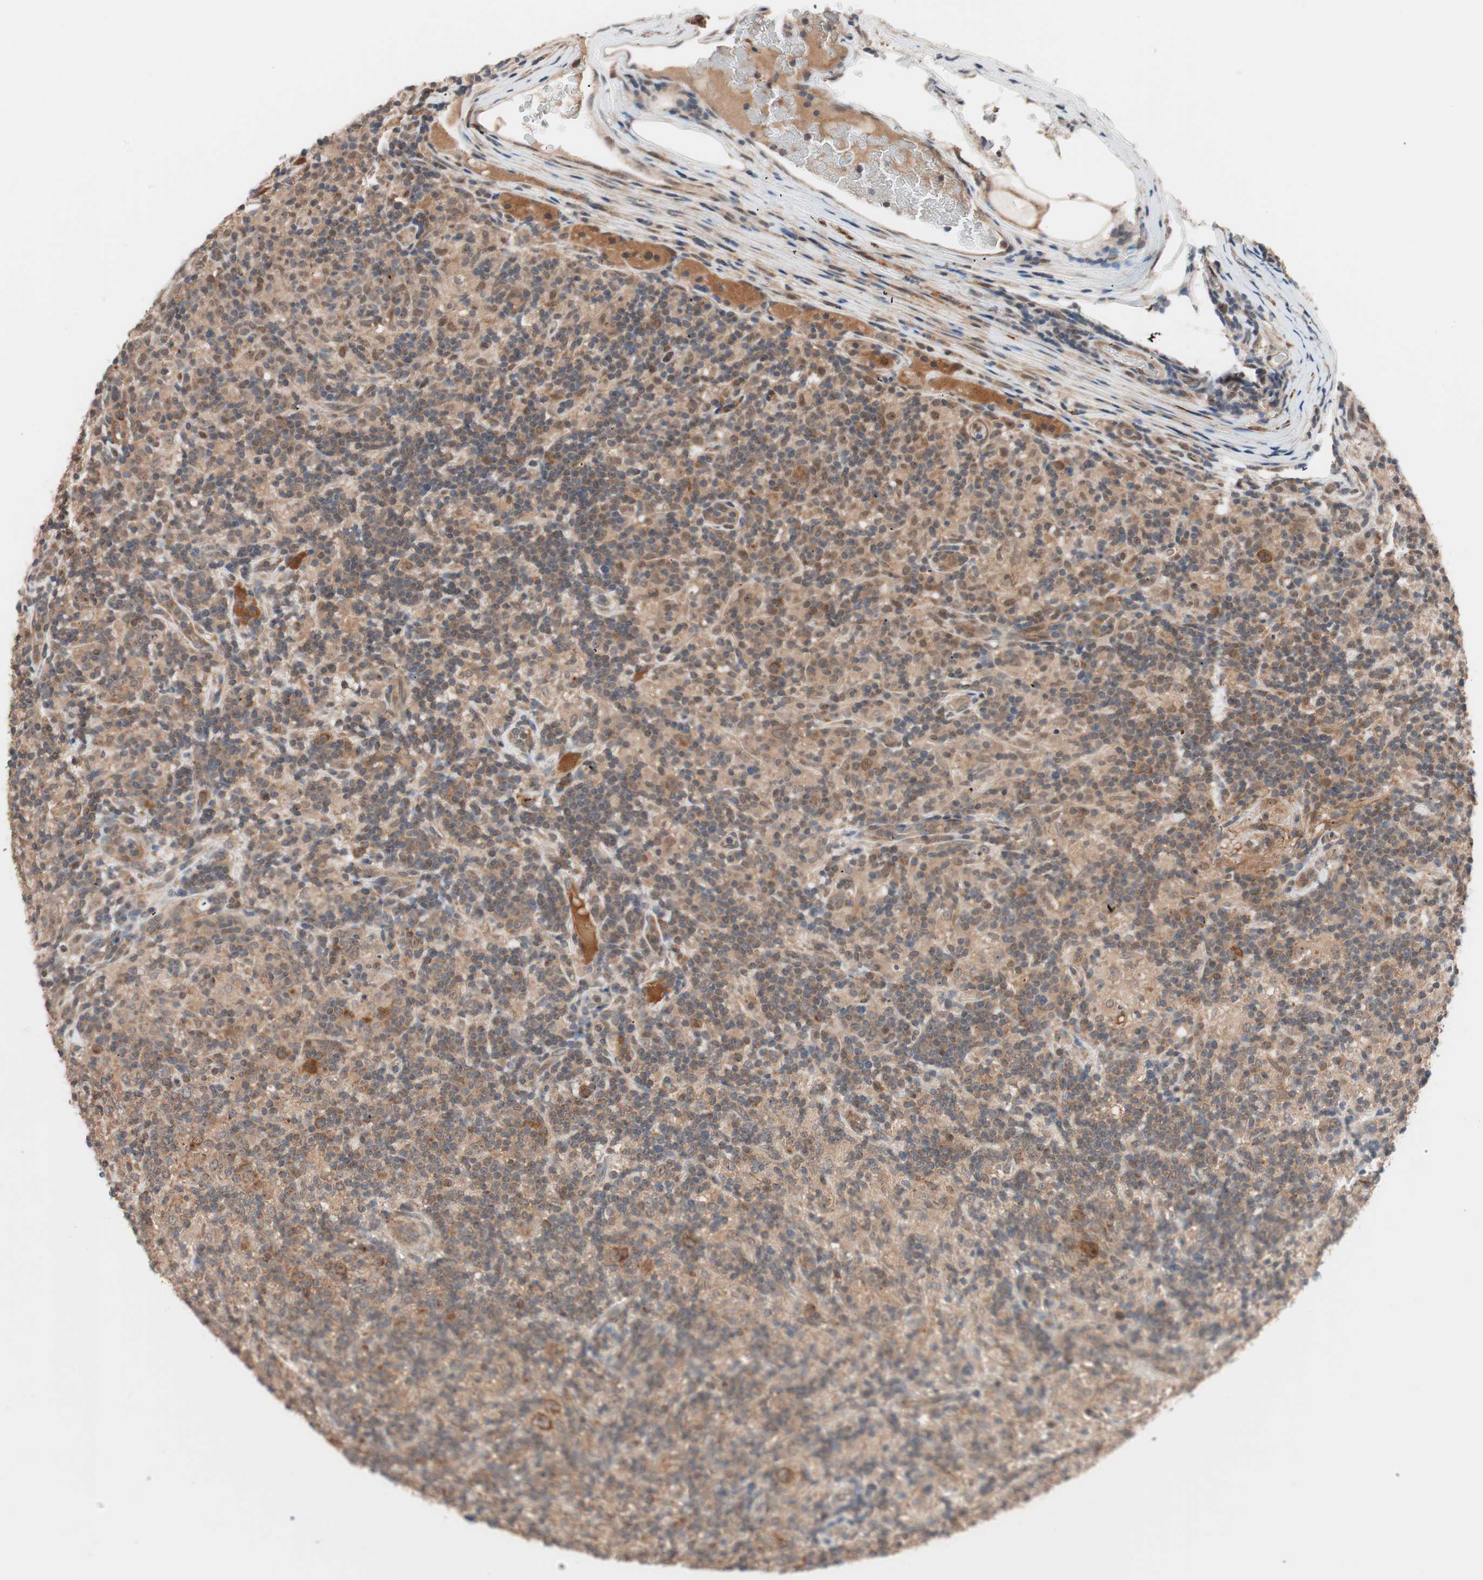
{"staining": {"intensity": "moderate", "quantity": ">75%", "location": "cytoplasmic/membranous"}, "tissue": "lymphoma", "cell_type": "Tumor cells", "image_type": "cancer", "snomed": [{"axis": "morphology", "description": "Hodgkin's disease, NOS"}, {"axis": "topography", "description": "Lymph node"}], "caption": "Hodgkin's disease stained for a protein shows moderate cytoplasmic/membranous positivity in tumor cells.", "gene": "HMBS", "patient": {"sex": "male", "age": 70}}